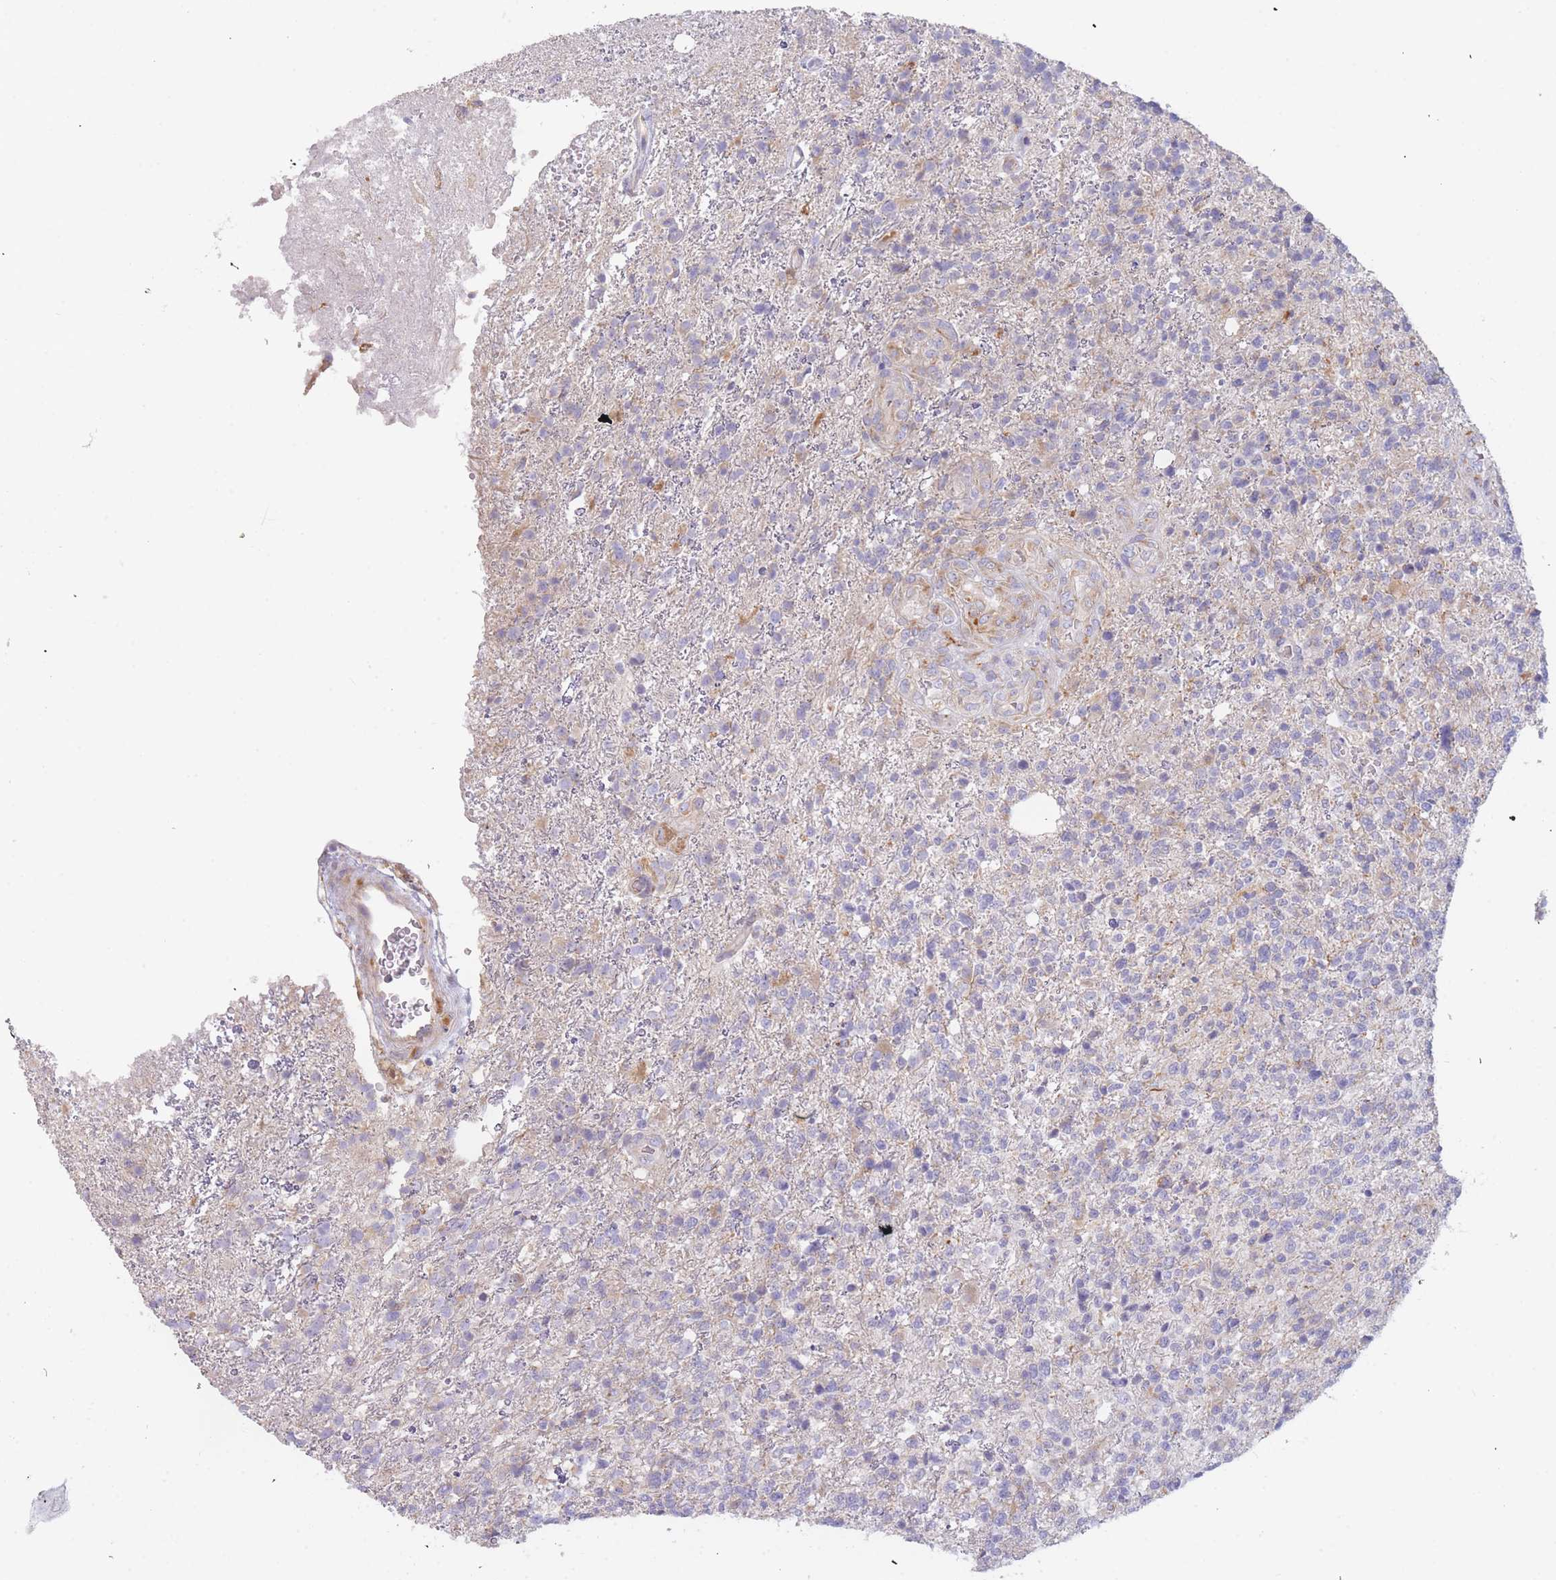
{"staining": {"intensity": "negative", "quantity": "none", "location": "none"}, "tissue": "glioma", "cell_type": "Tumor cells", "image_type": "cancer", "snomed": [{"axis": "morphology", "description": "Glioma, malignant, High grade"}, {"axis": "topography", "description": "Brain"}], "caption": "High magnification brightfield microscopy of malignant glioma (high-grade) stained with DAB (3,3'-diaminobenzidine) (brown) and counterstained with hematoxylin (blue): tumor cells show no significant expression. (Brightfield microscopy of DAB IHC at high magnification).", "gene": "SLC35E4", "patient": {"sex": "male", "age": 56}}